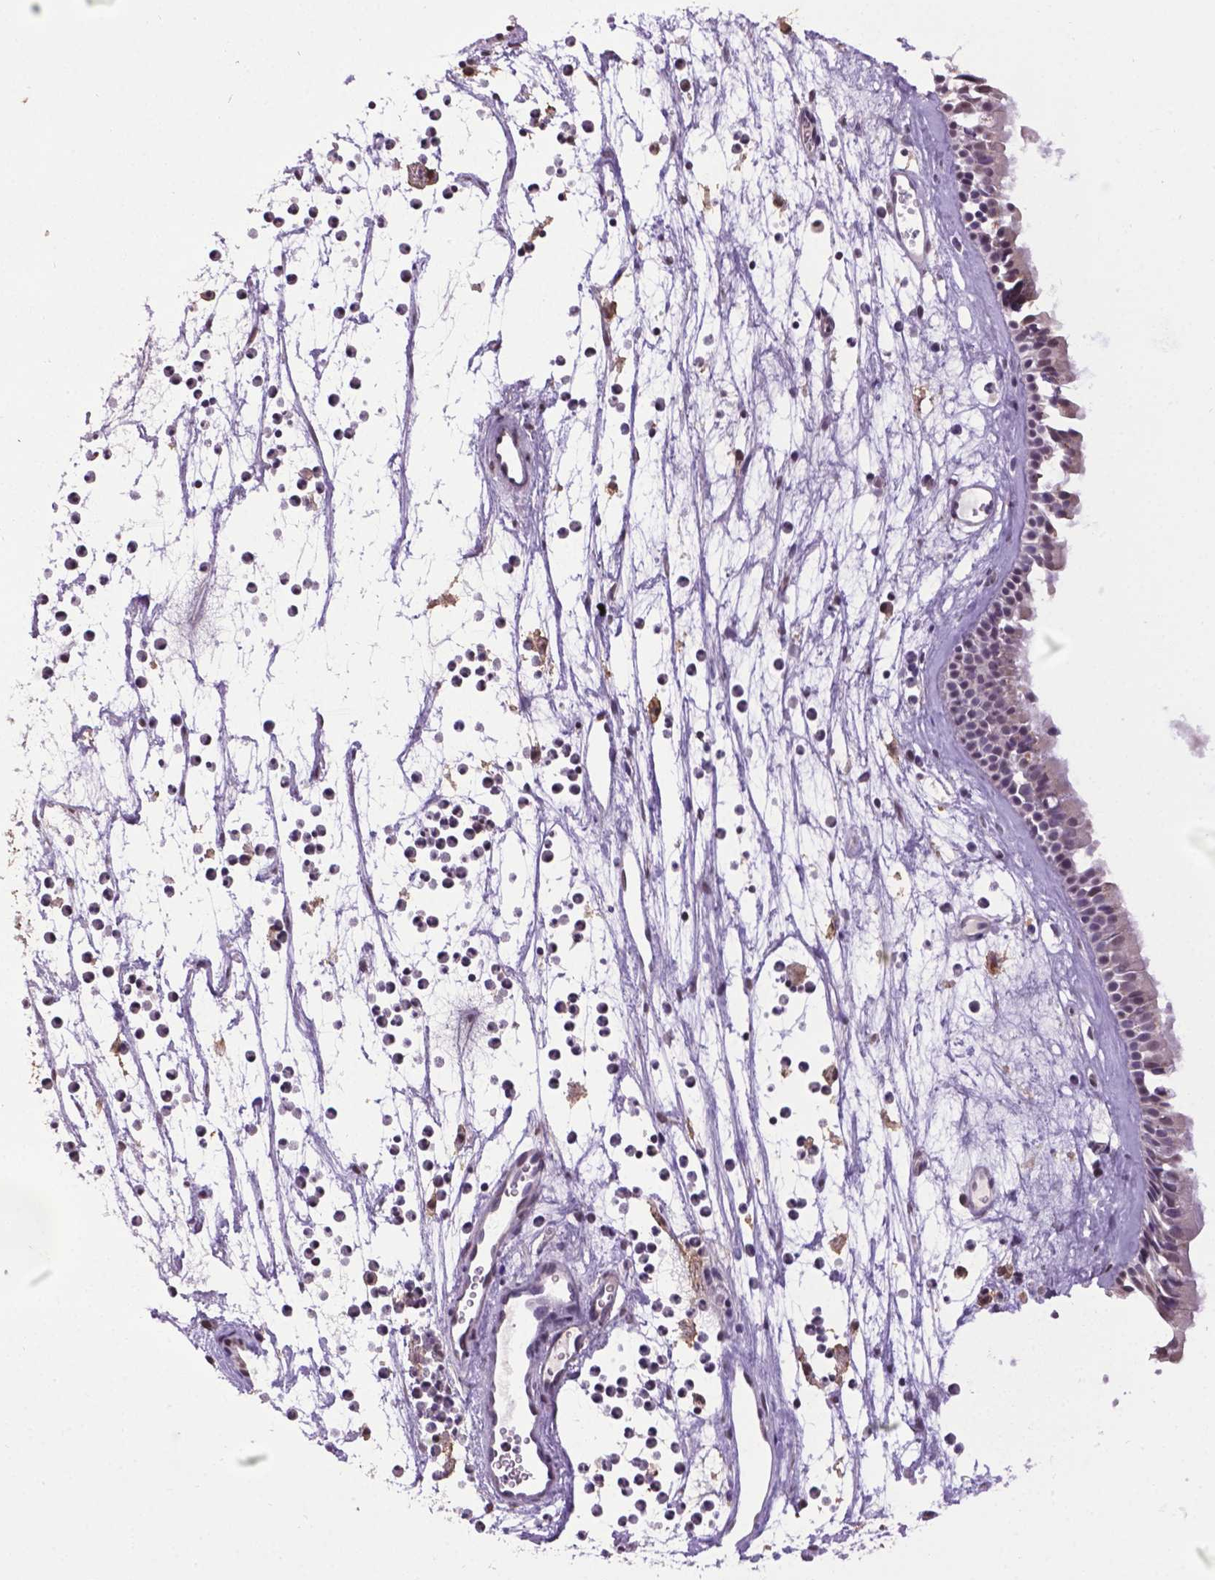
{"staining": {"intensity": "negative", "quantity": "none", "location": "none"}, "tissue": "nasopharynx", "cell_type": "Respiratory epithelial cells", "image_type": "normal", "snomed": [{"axis": "morphology", "description": "Normal tissue, NOS"}, {"axis": "topography", "description": "Nasopharynx"}], "caption": "High power microscopy photomicrograph of an immunohistochemistry image of benign nasopharynx, revealing no significant staining in respiratory epithelial cells. (DAB (3,3'-diaminobenzidine) IHC, high magnification).", "gene": "CPM", "patient": {"sex": "female", "age": 52}}